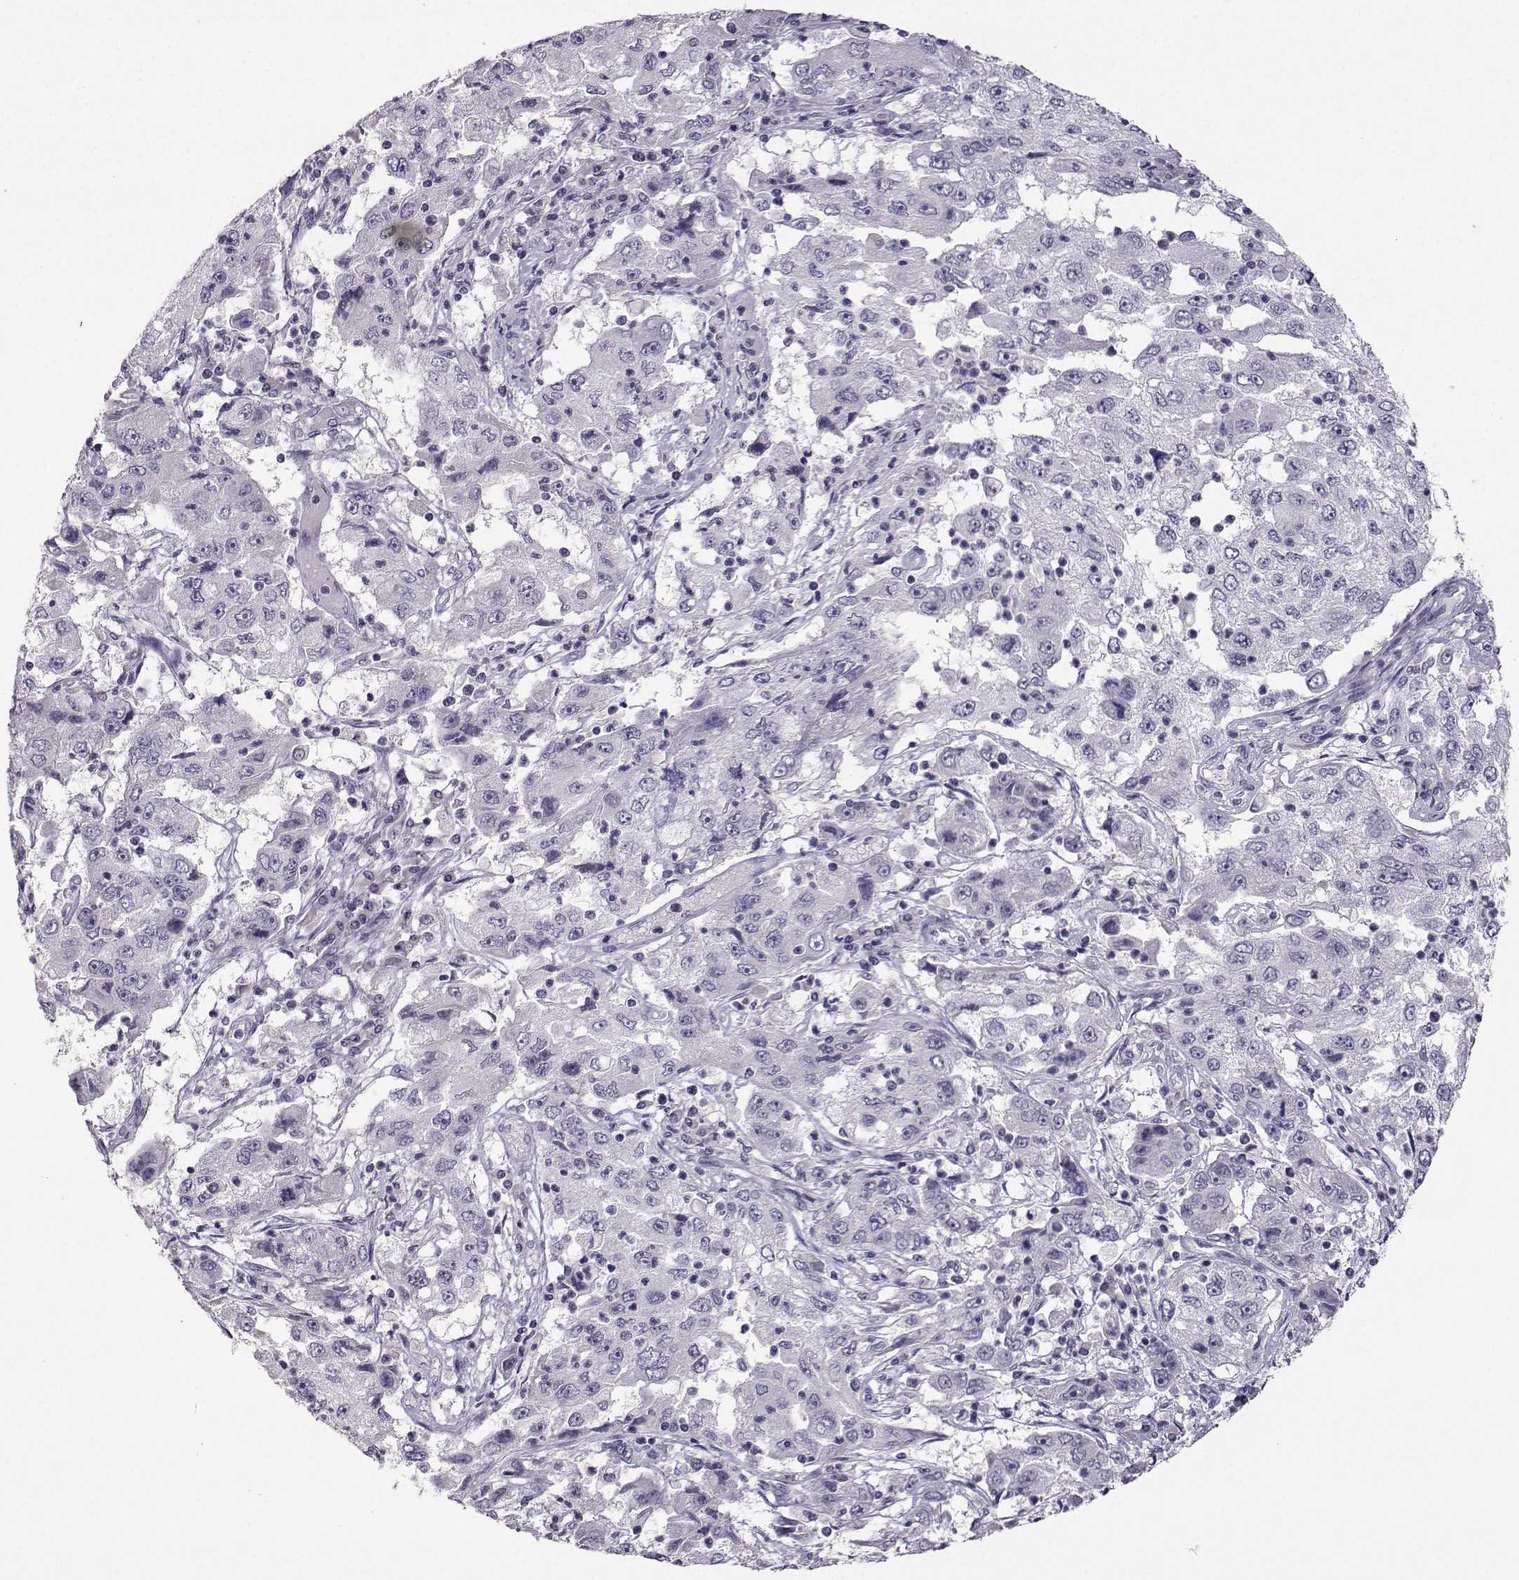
{"staining": {"intensity": "negative", "quantity": "none", "location": "none"}, "tissue": "cervical cancer", "cell_type": "Tumor cells", "image_type": "cancer", "snomed": [{"axis": "morphology", "description": "Squamous cell carcinoma, NOS"}, {"axis": "topography", "description": "Cervix"}], "caption": "Tumor cells are negative for brown protein staining in cervical squamous cell carcinoma.", "gene": "CRYBB1", "patient": {"sex": "female", "age": 36}}